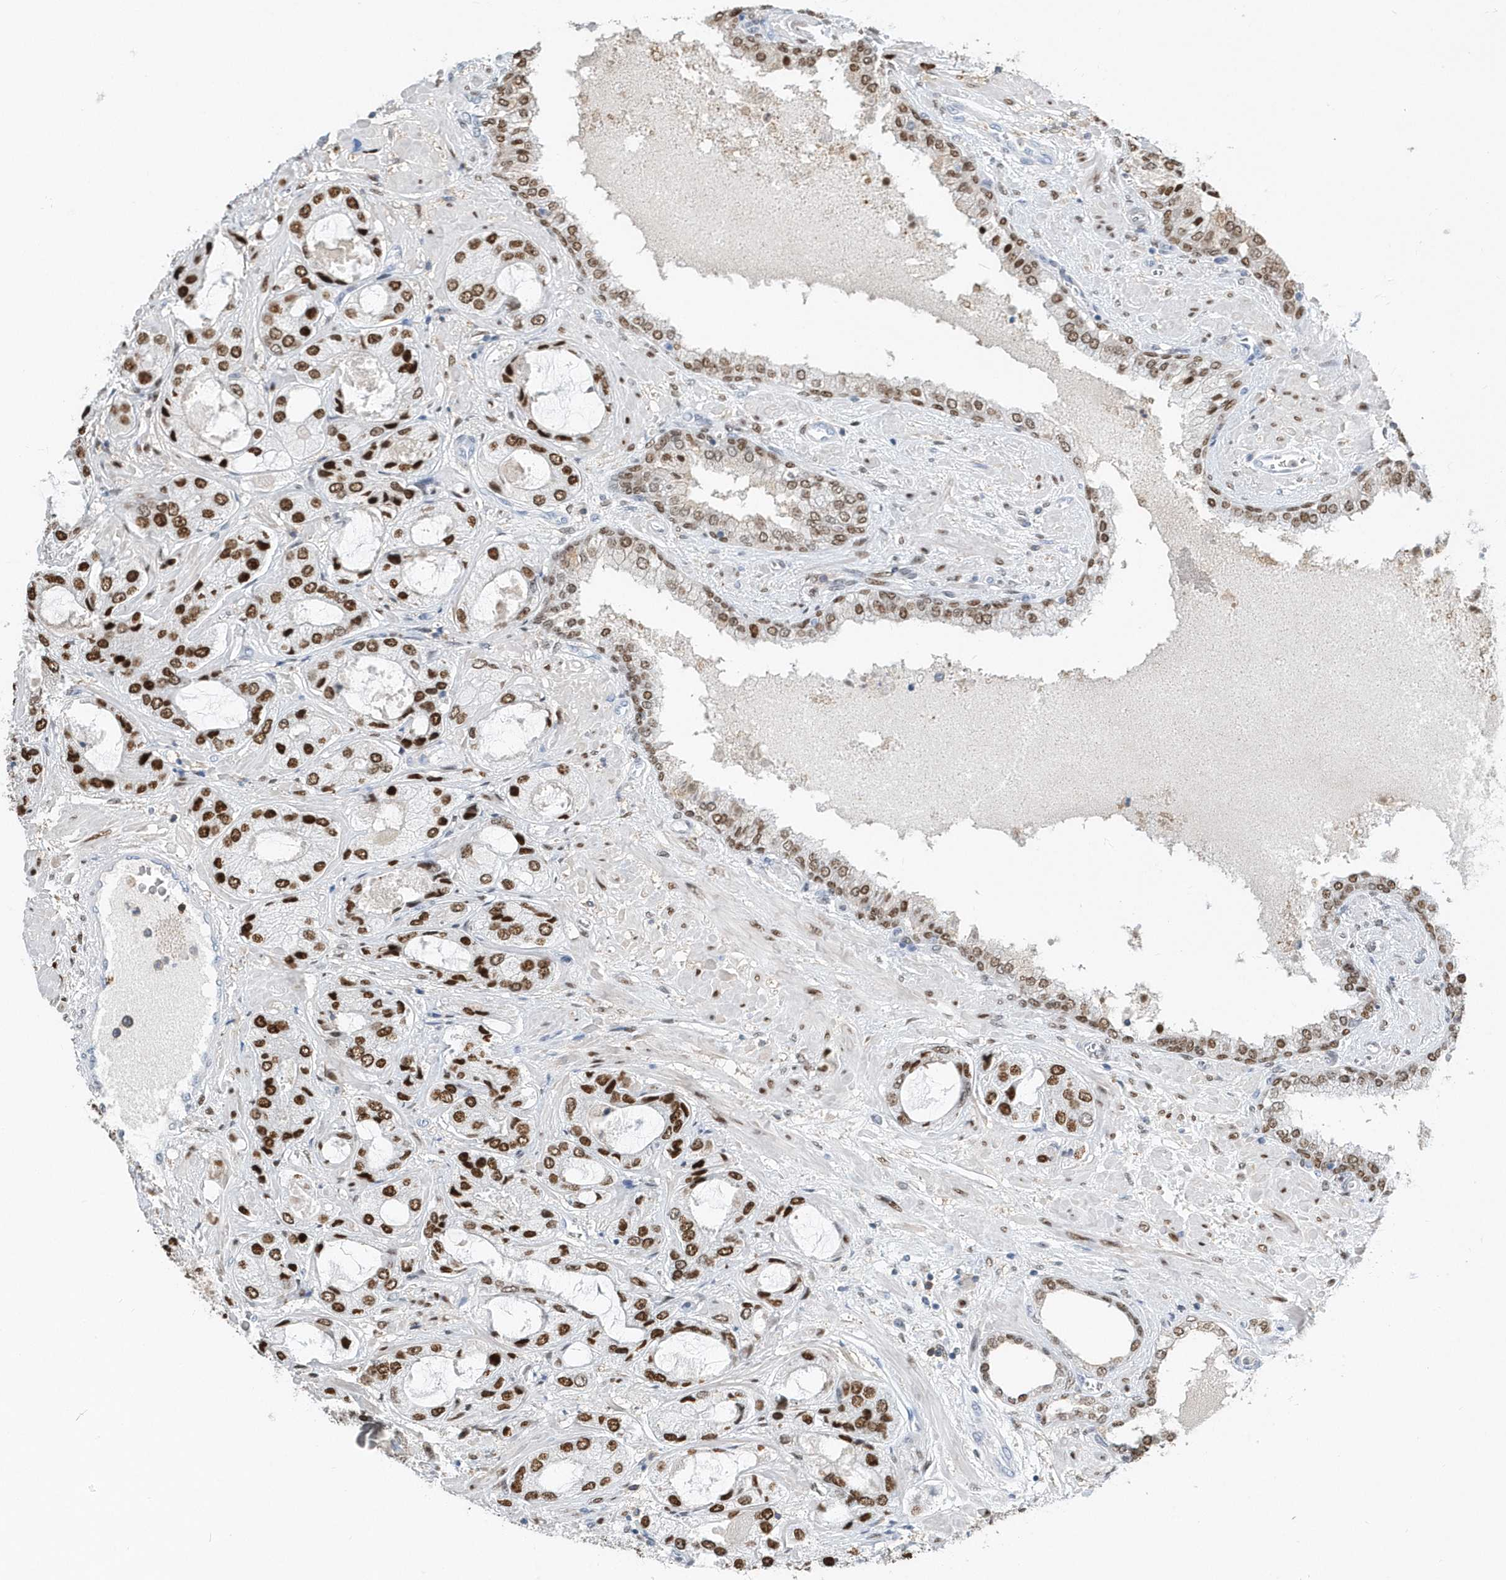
{"staining": {"intensity": "strong", "quantity": ">75%", "location": "nuclear"}, "tissue": "prostate cancer", "cell_type": "Tumor cells", "image_type": "cancer", "snomed": [{"axis": "morphology", "description": "Adenocarcinoma, High grade"}, {"axis": "topography", "description": "Prostate"}], "caption": "Protein analysis of prostate cancer tissue demonstrates strong nuclear expression in about >75% of tumor cells. The staining was performed using DAB to visualize the protein expression in brown, while the nuclei were stained in blue with hematoxylin (Magnification: 20x).", "gene": "MACROH2A2", "patient": {"sex": "male", "age": 59}}